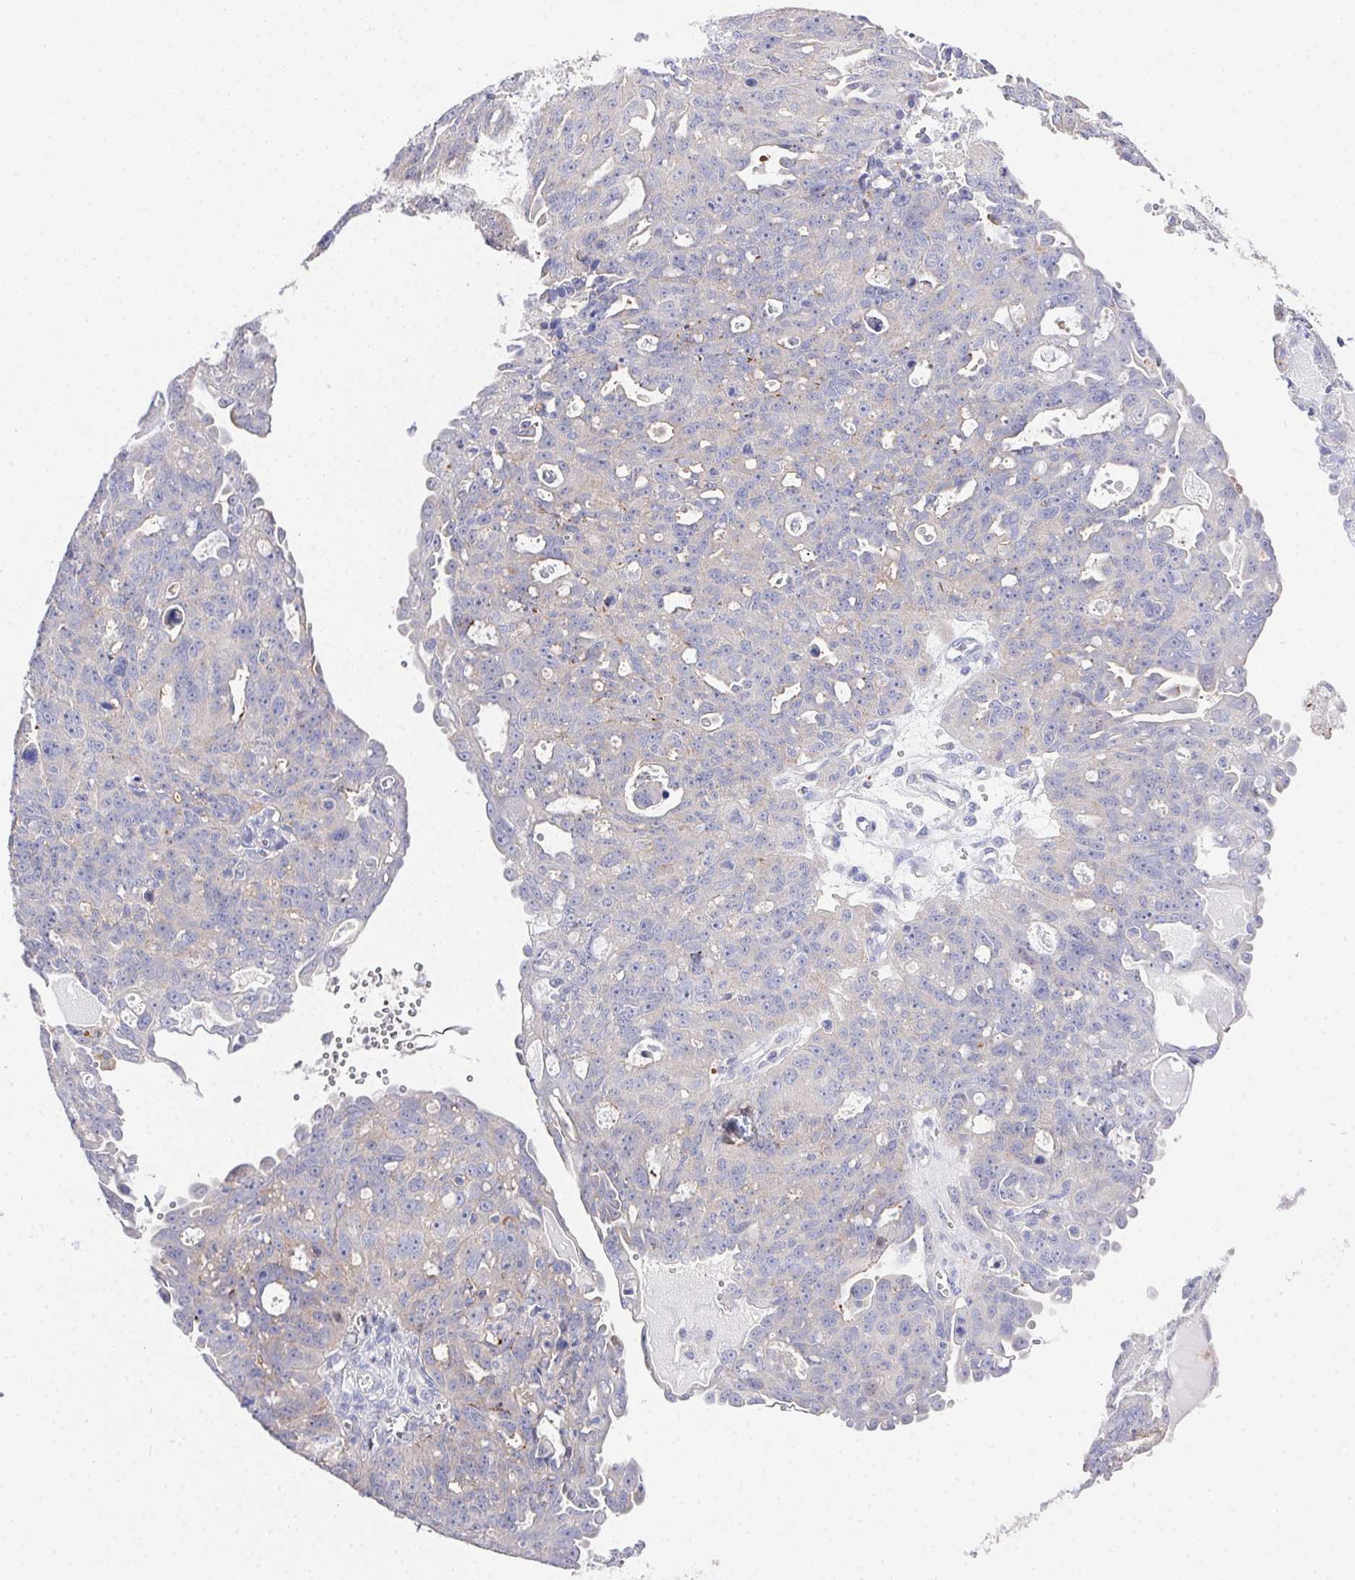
{"staining": {"intensity": "negative", "quantity": "none", "location": "none"}, "tissue": "ovarian cancer", "cell_type": "Tumor cells", "image_type": "cancer", "snomed": [{"axis": "morphology", "description": "Carcinoma, endometroid"}, {"axis": "topography", "description": "Ovary"}], "caption": "Immunohistochemistry (IHC) histopathology image of ovarian endometroid carcinoma stained for a protein (brown), which shows no expression in tumor cells.", "gene": "PRG3", "patient": {"sex": "female", "age": 70}}